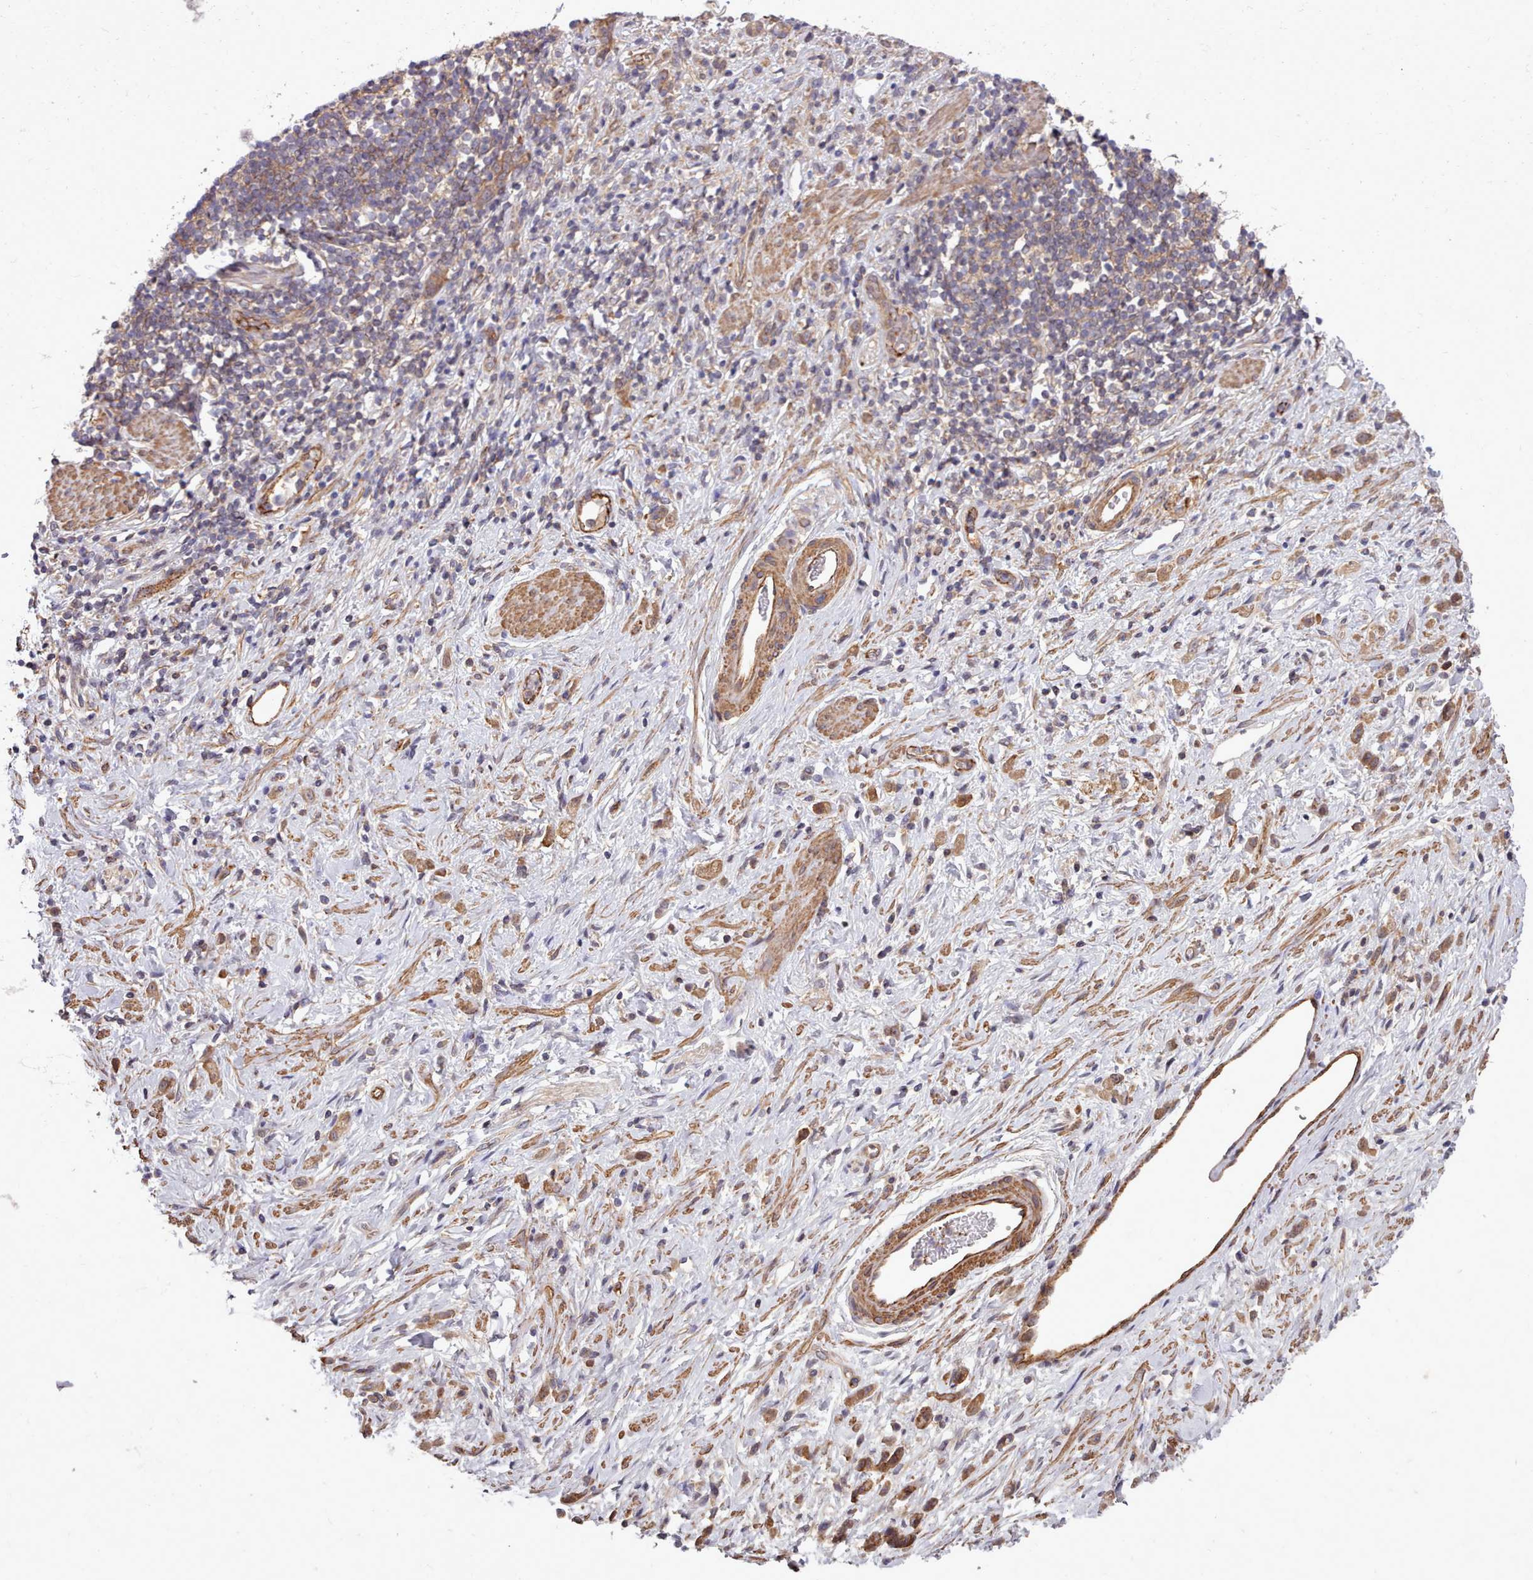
{"staining": {"intensity": "weak", "quantity": ">75%", "location": "cytoplasmic/membranous"}, "tissue": "stomach cancer", "cell_type": "Tumor cells", "image_type": "cancer", "snomed": [{"axis": "morphology", "description": "Adenocarcinoma, NOS"}, {"axis": "topography", "description": "Stomach"}], "caption": "Weak cytoplasmic/membranous positivity for a protein is seen in about >75% of tumor cells of stomach cancer (adenocarcinoma) using immunohistochemistry (IHC).", "gene": "STUB1", "patient": {"sex": "female", "age": 60}}